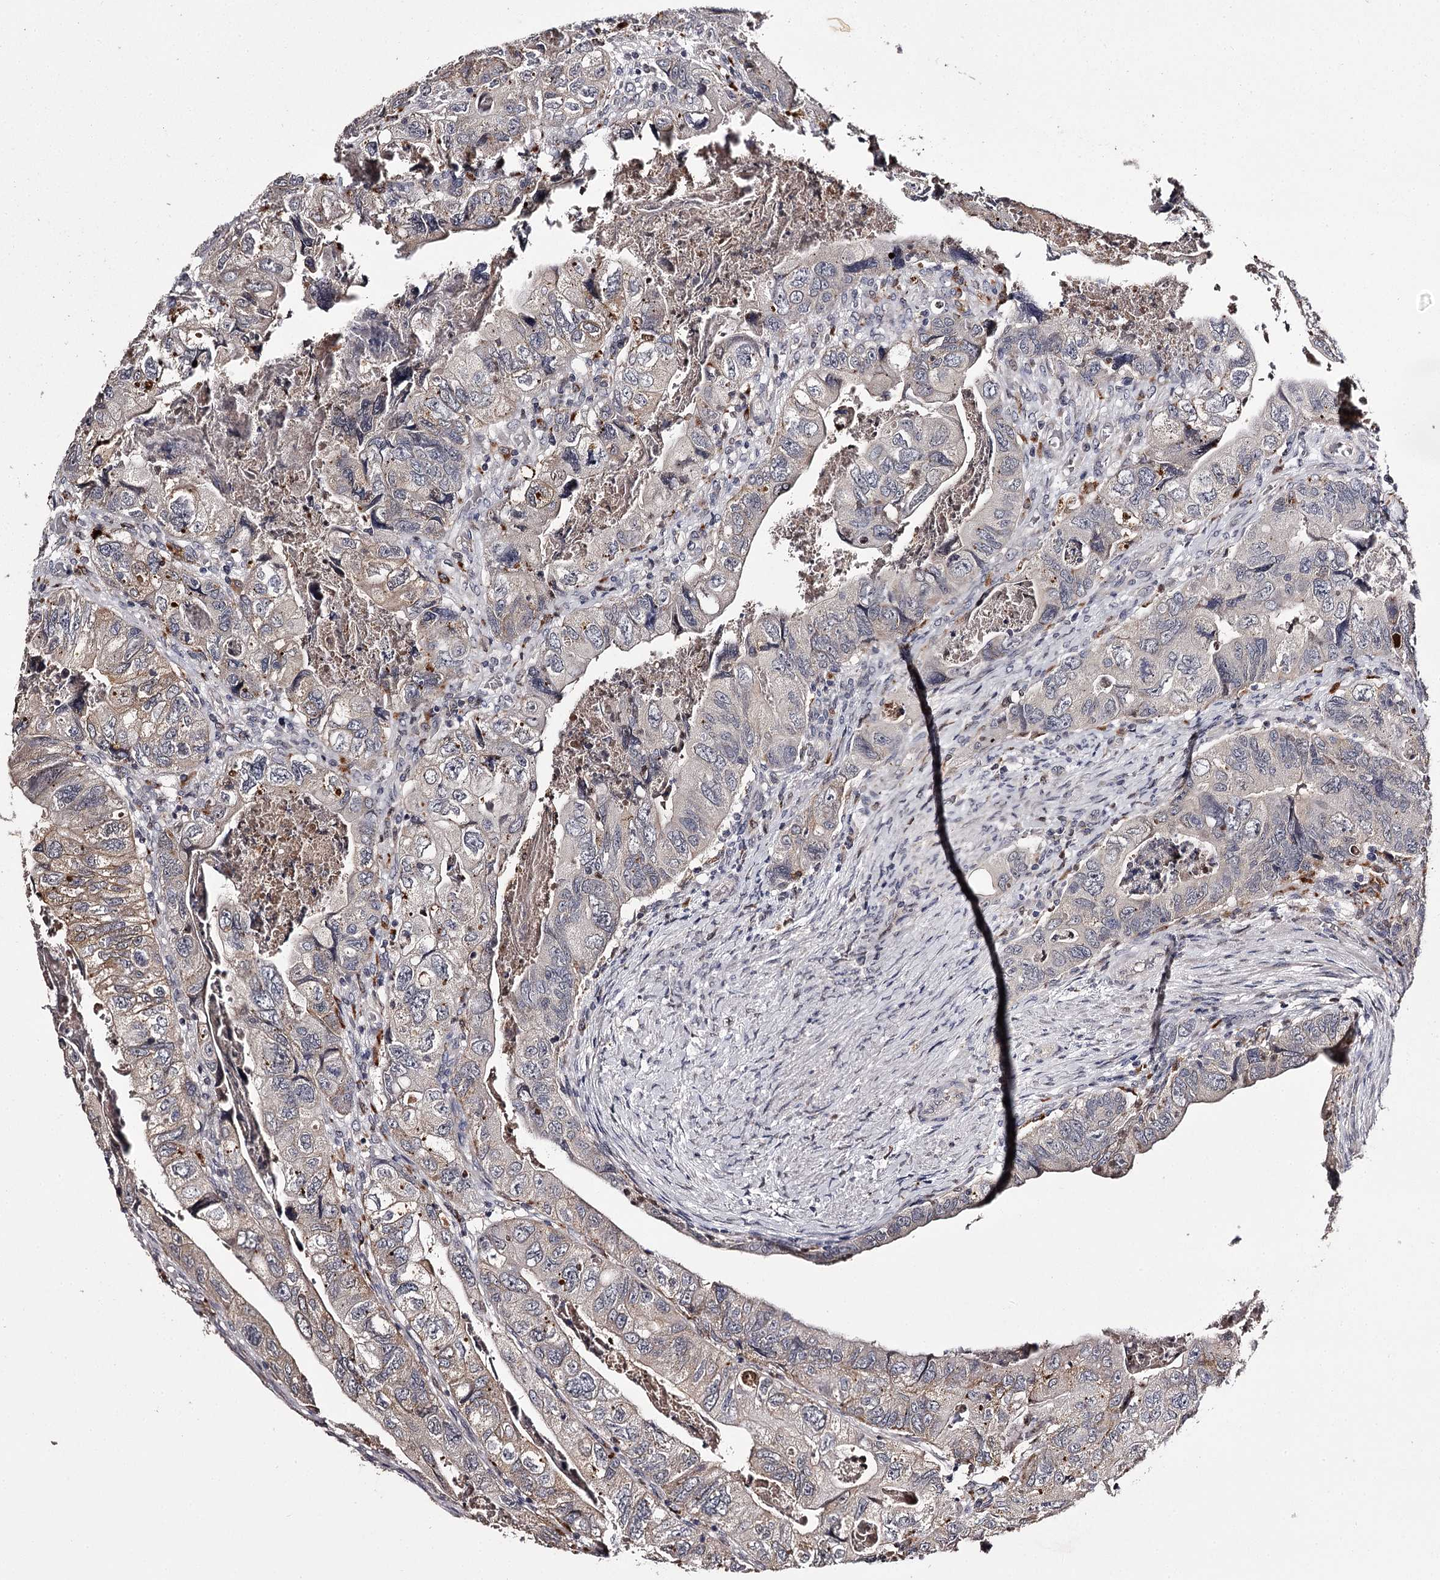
{"staining": {"intensity": "weak", "quantity": "<25%", "location": "cytoplasmic/membranous"}, "tissue": "colorectal cancer", "cell_type": "Tumor cells", "image_type": "cancer", "snomed": [{"axis": "morphology", "description": "Adenocarcinoma, NOS"}, {"axis": "topography", "description": "Rectum"}], "caption": "IHC image of human colorectal cancer (adenocarcinoma) stained for a protein (brown), which shows no staining in tumor cells.", "gene": "SLC32A1", "patient": {"sex": "male", "age": 63}}